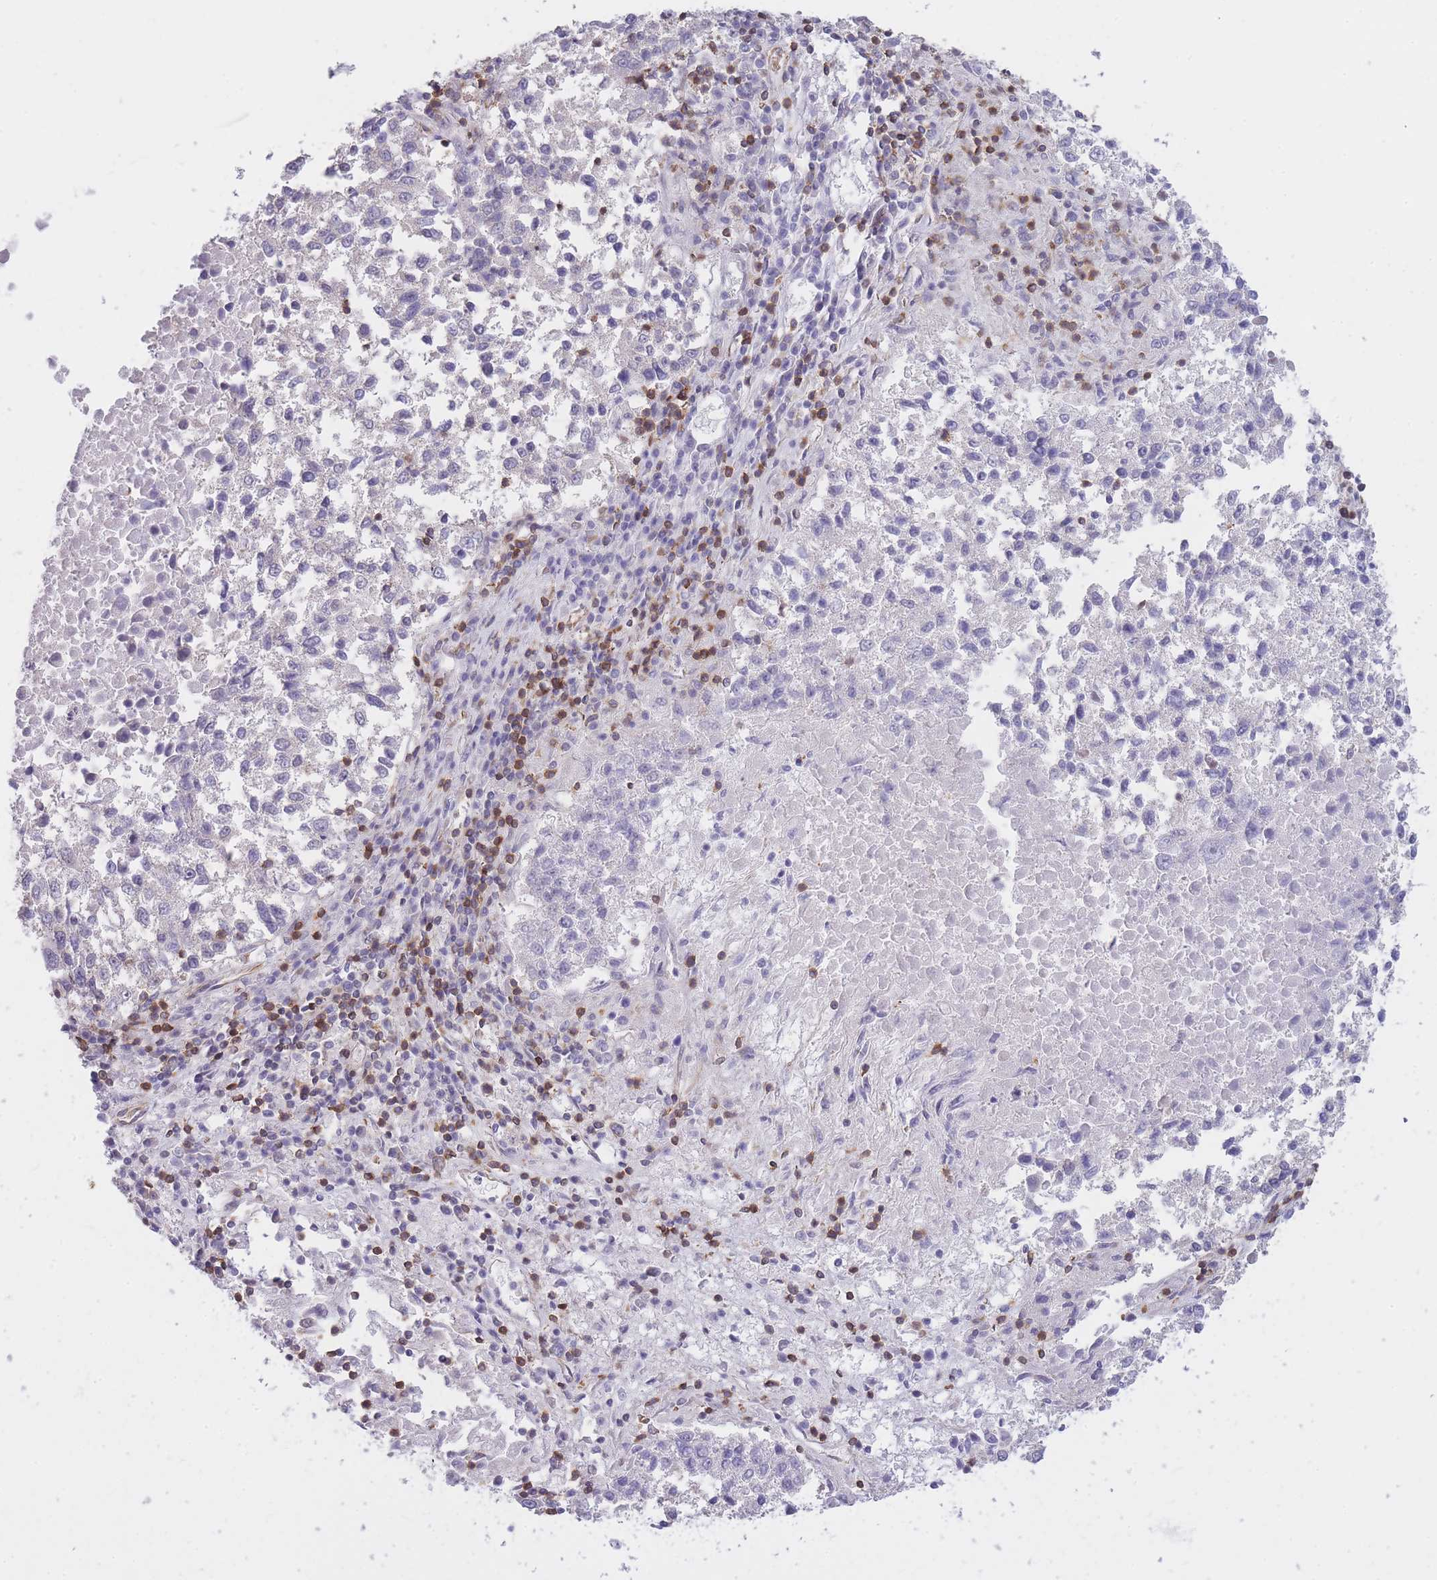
{"staining": {"intensity": "negative", "quantity": "none", "location": "none"}, "tissue": "lung cancer", "cell_type": "Tumor cells", "image_type": "cancer", "snomed": [{"axis": "morphology", "description": "Squamous cell carcinoma, NOS"}, {"axis": "topography", "description": "Lung"}], "caption": "This is a photomicrograph of immunohistochemistry (IHC) staining of lung cancer, which shows no positivity in tumor cells.", "gene": "CDC25B", "patient": {"sex": "male", "age": 73}}